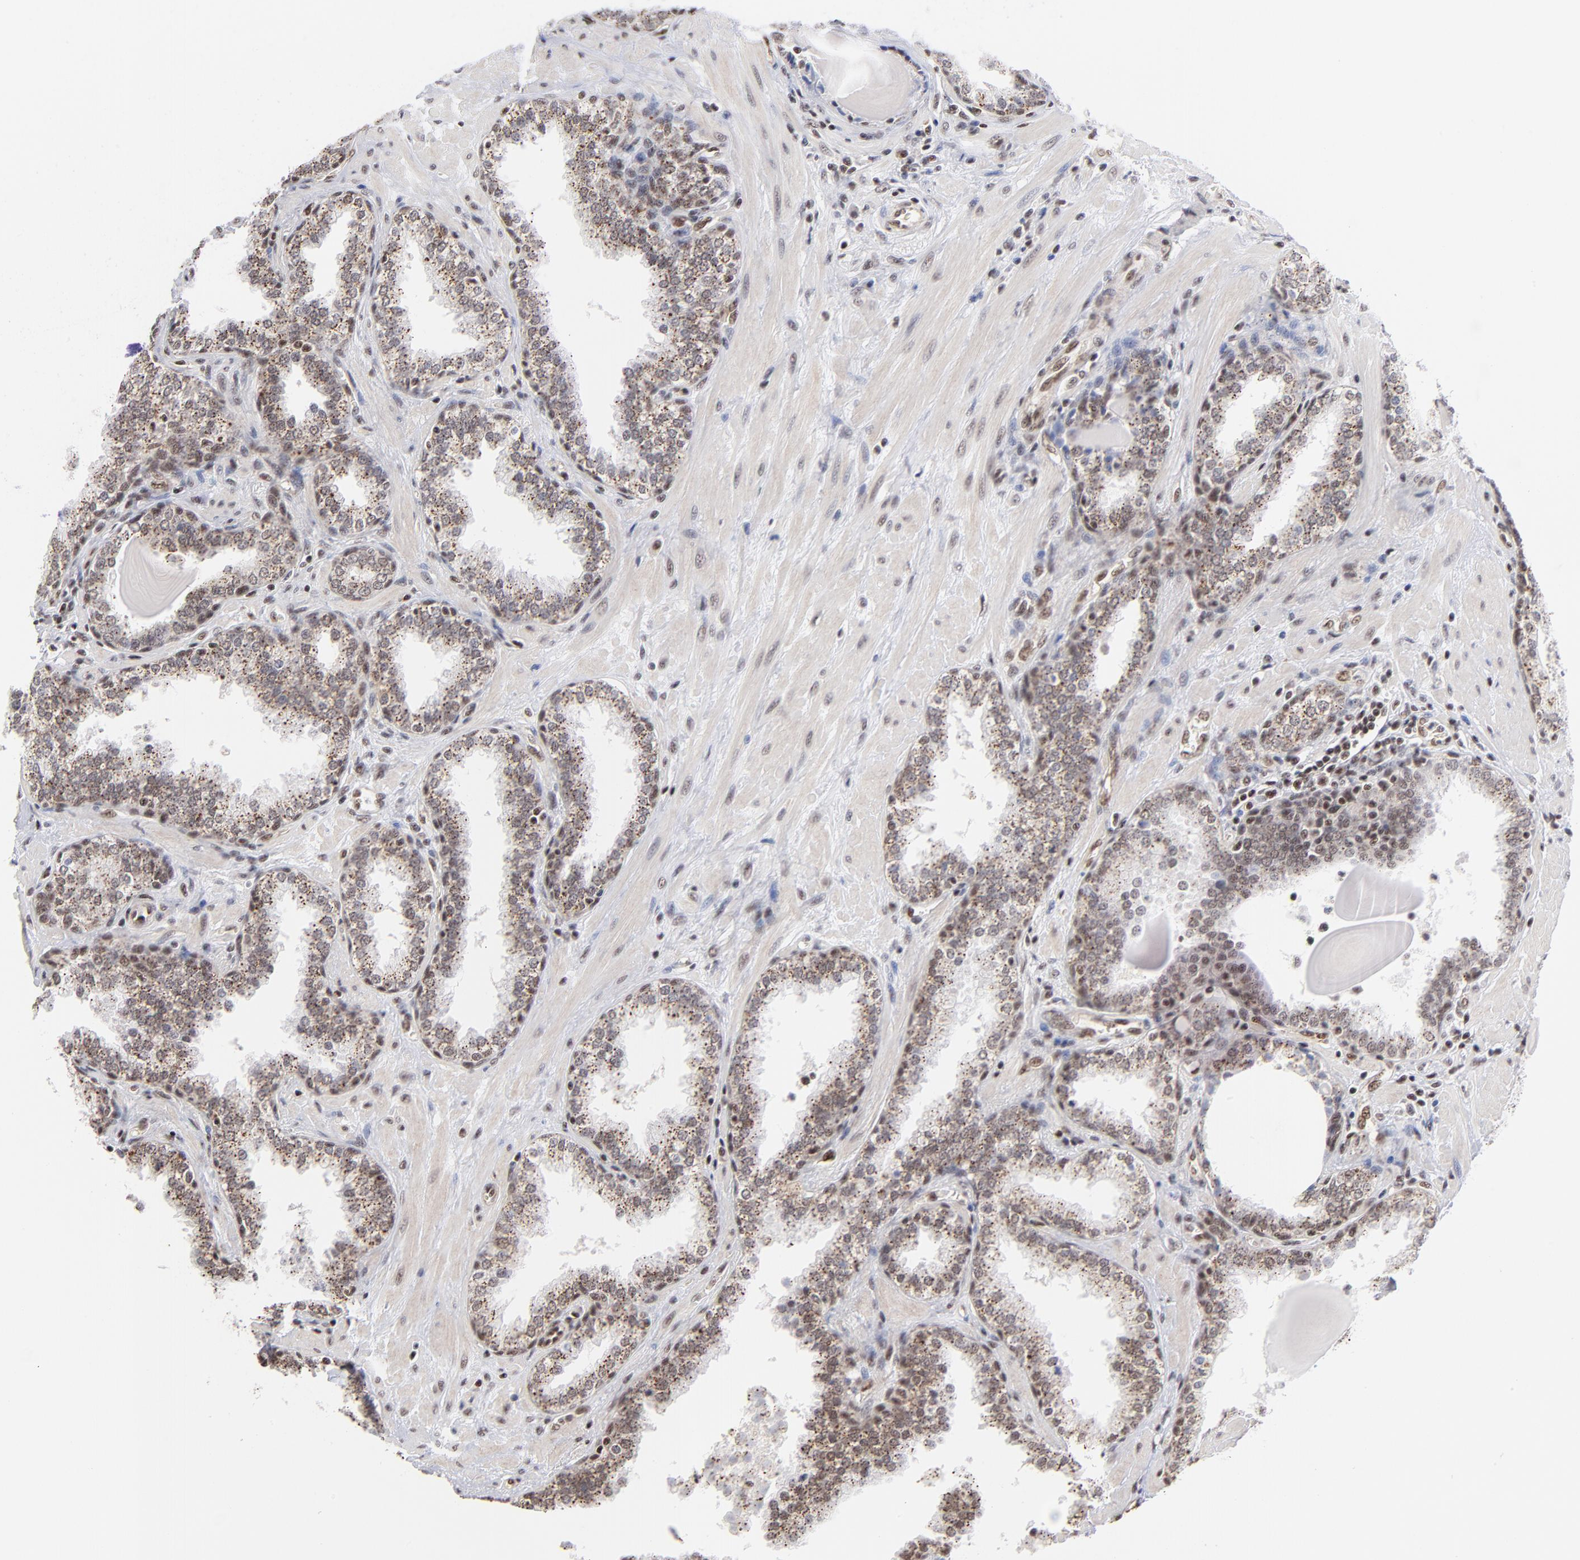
{"staining": {"intensity": "weak", "quantity": ">75%", "location": "cytoplasmic/membranous,nuclear"}, "tissue": "prostate", "cell_type": "Glandular cells", "image_type": "normal", "snomed": [{"axis": "morphology", "description": "Normal tissue, NOS"}, {"axis": "topography", "description": "Prostate"}], "caption": "A micrograph of prostate stained for a protein demonstrates weak cytoplasmic/membranous,nuclear brown staining in glandular cells.", "gene": "GABPA", "patient": {"sex": "male", "age": 51}}